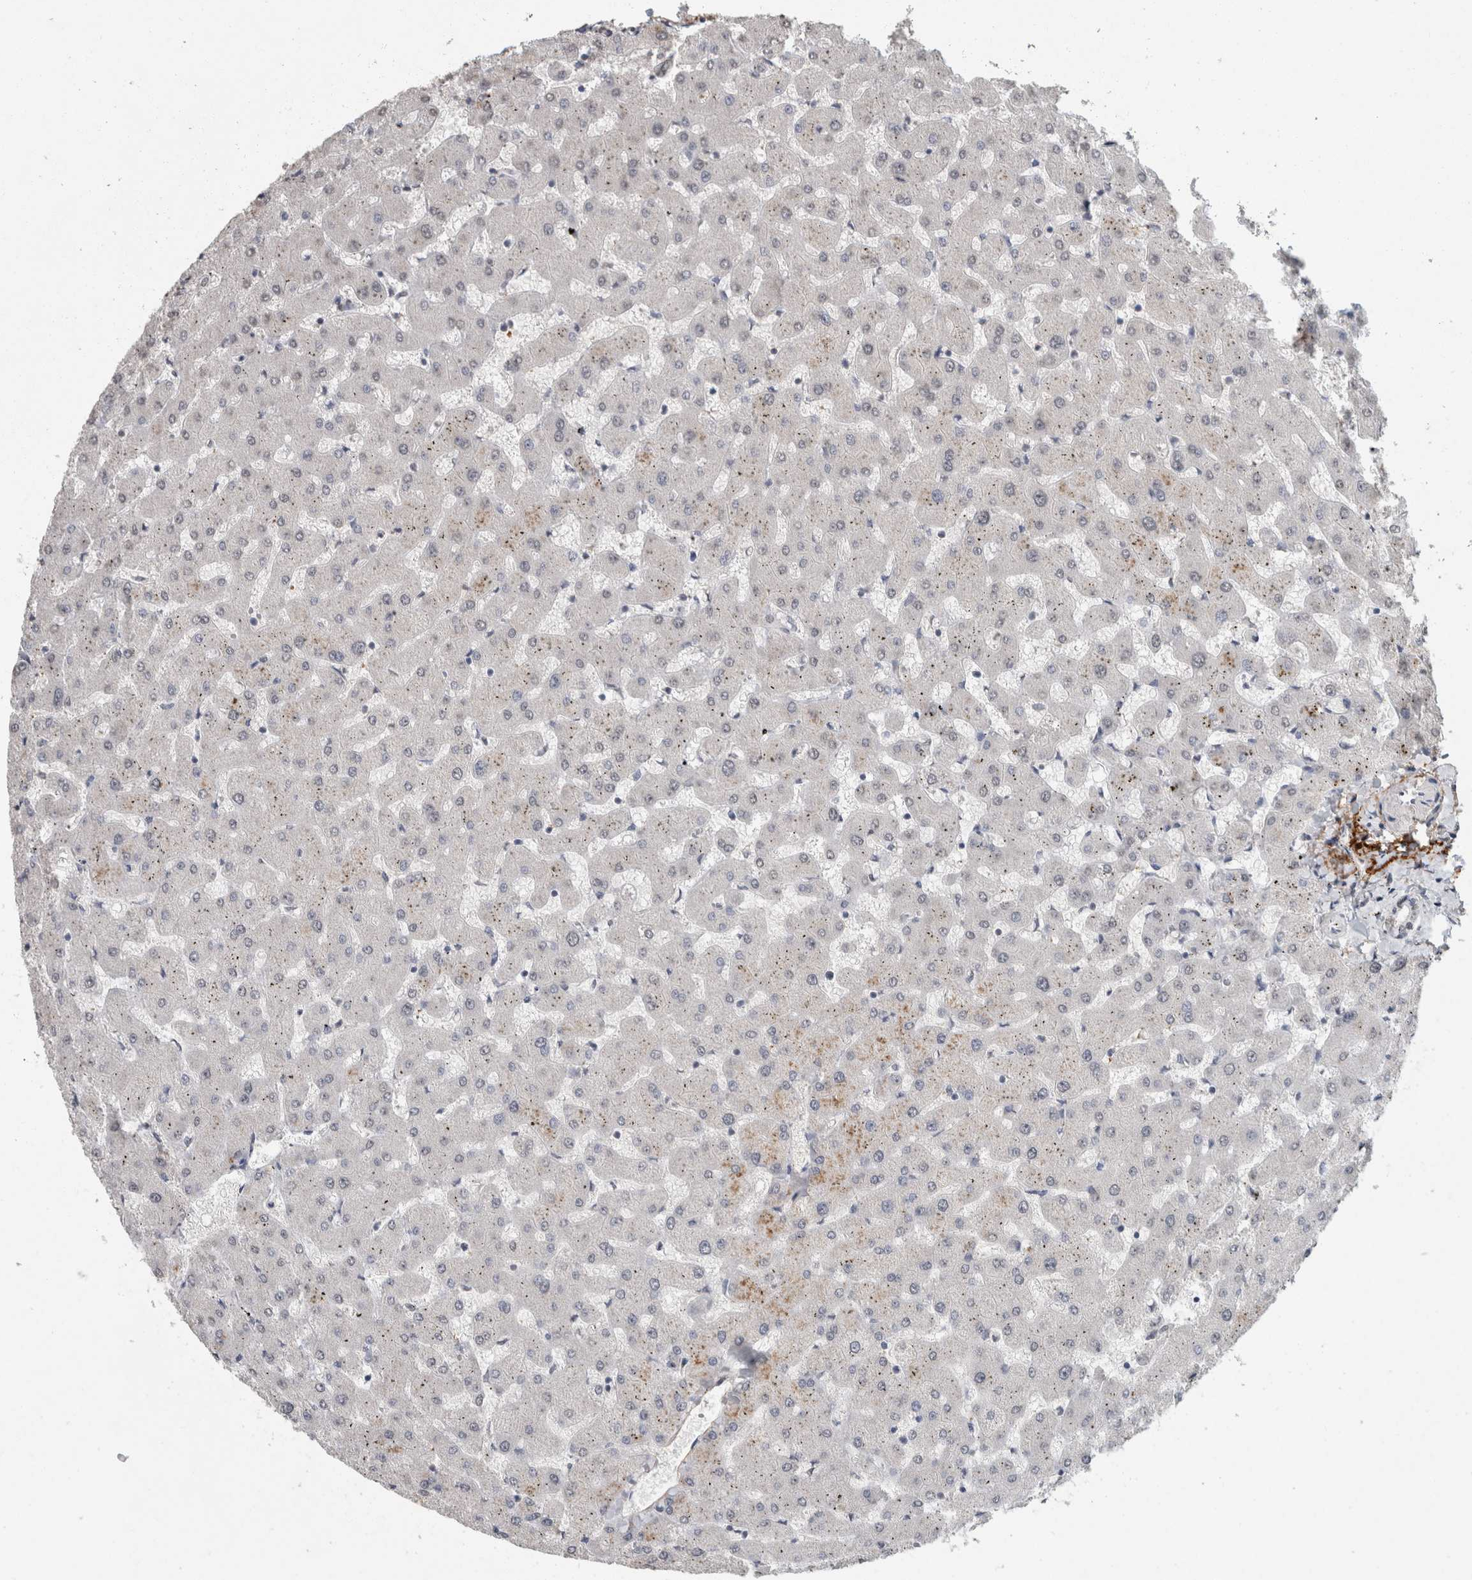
{"staining": {"intensity": "weak", "quantity": "25%-75%", "location": "nuclear"}, "tissue": "liver", "cell_type": "Cholangiocytes", "image_type": "normal", "snomed": [{"axis": "morphology", "description": "Normal tissue, NOS"}, {"axis": "topography", "description": "Liver"}], "caption": "Brown immunohistochemical staining in normal human liver shows weak nuclear staining in about 25%-75% of cholangiocytes.", "gene": "LTBP1", "patient": {"sex": "female", "age": 63}}